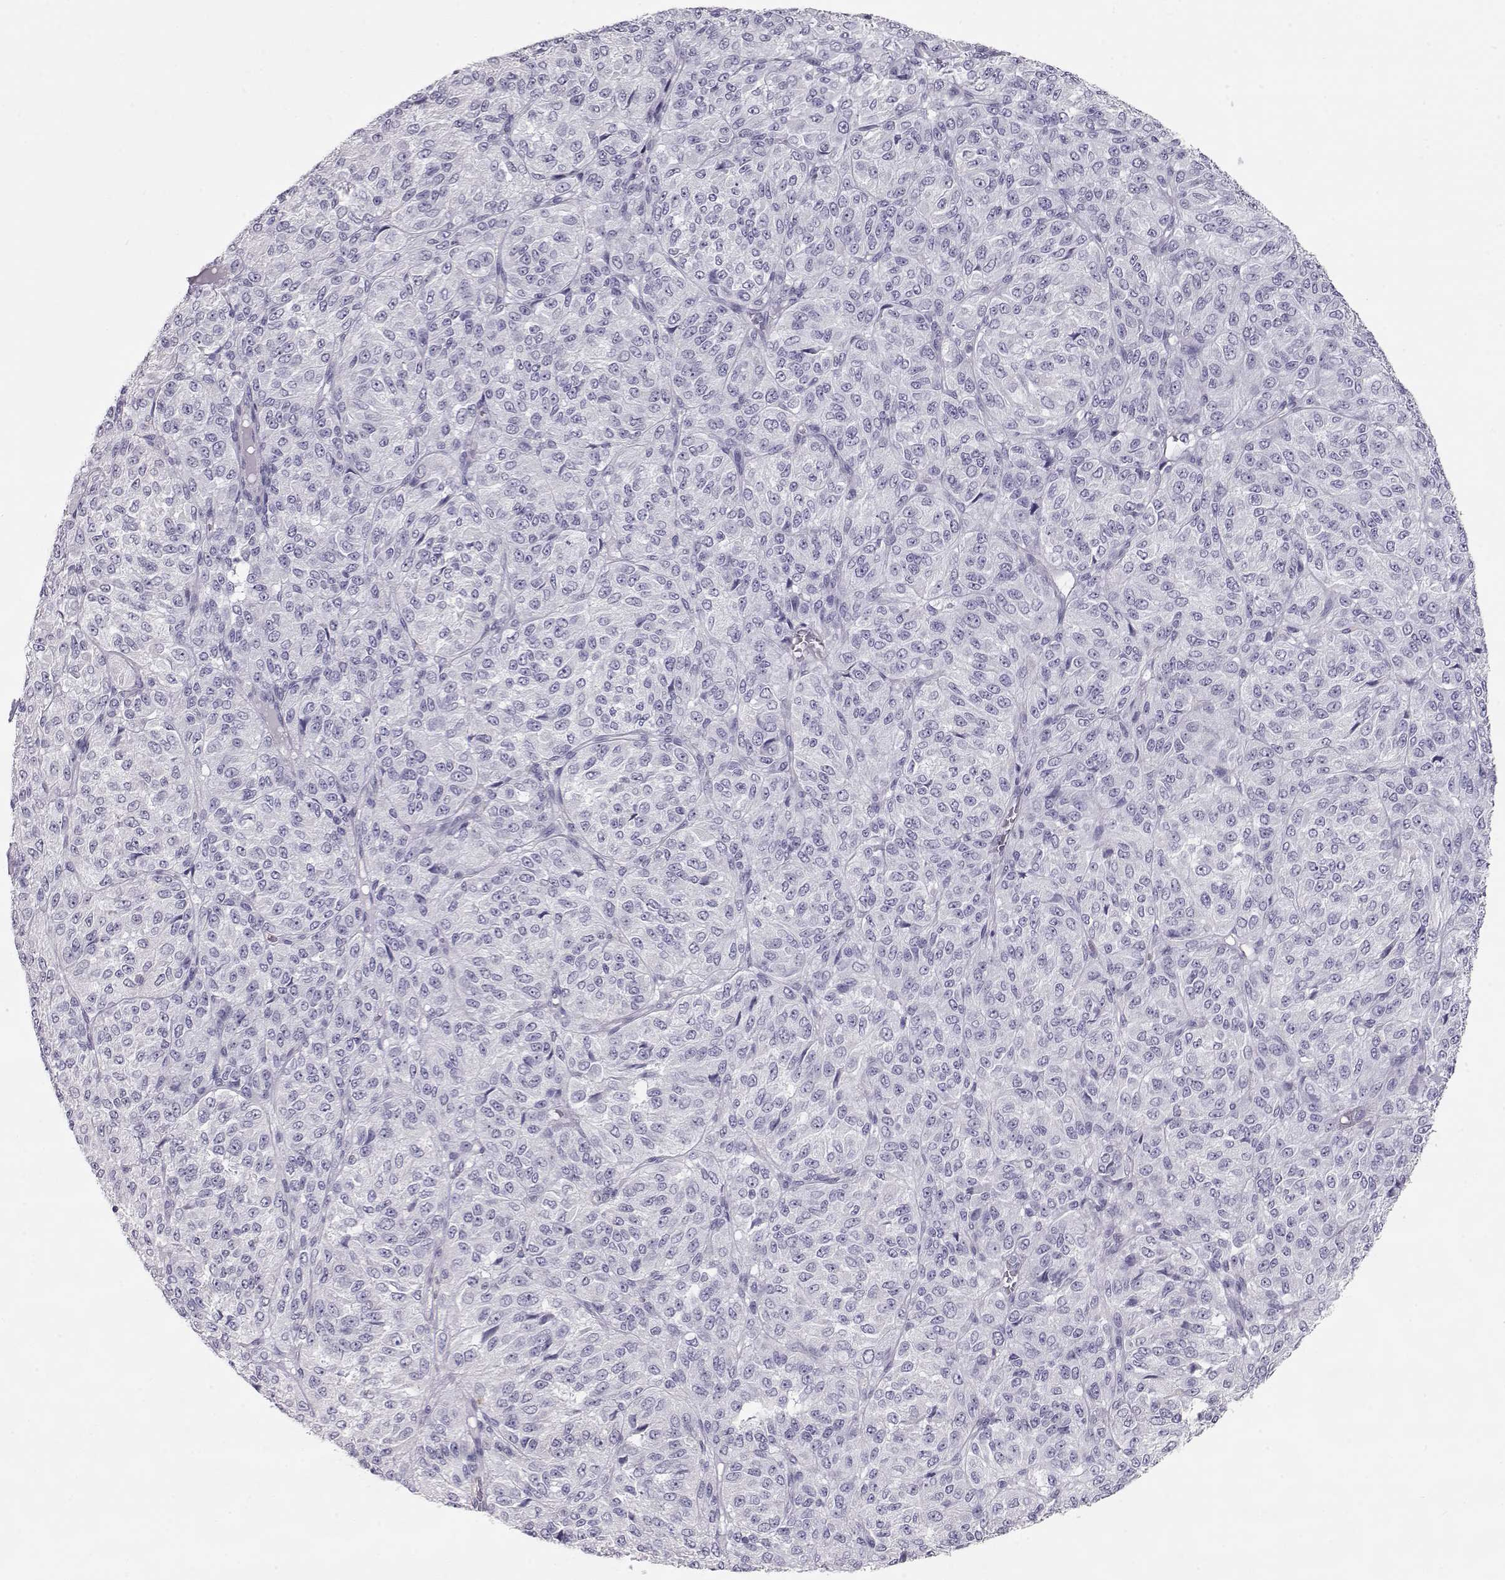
{"staining": {"intensity": "negative", "quantity": "none", "location": "none"}, "tissue": "melanoma", "cell_type": "Tumor cells", "image_type": "cancer", "snomed": [{"axis": "morphology", "description": "Malignant melanoma, Metastatic site"}, {"axis": "topography", "description": "Brain"}], "caption": "Image shows no protein staining in tumor cells of melanoma tissue. (DAB (3,3'-diaminobenzidine) immunohistochemistry (IHC), high magnification).", "gene": "SLITRK3", "patient": {"sex": "female", "age": 56}}